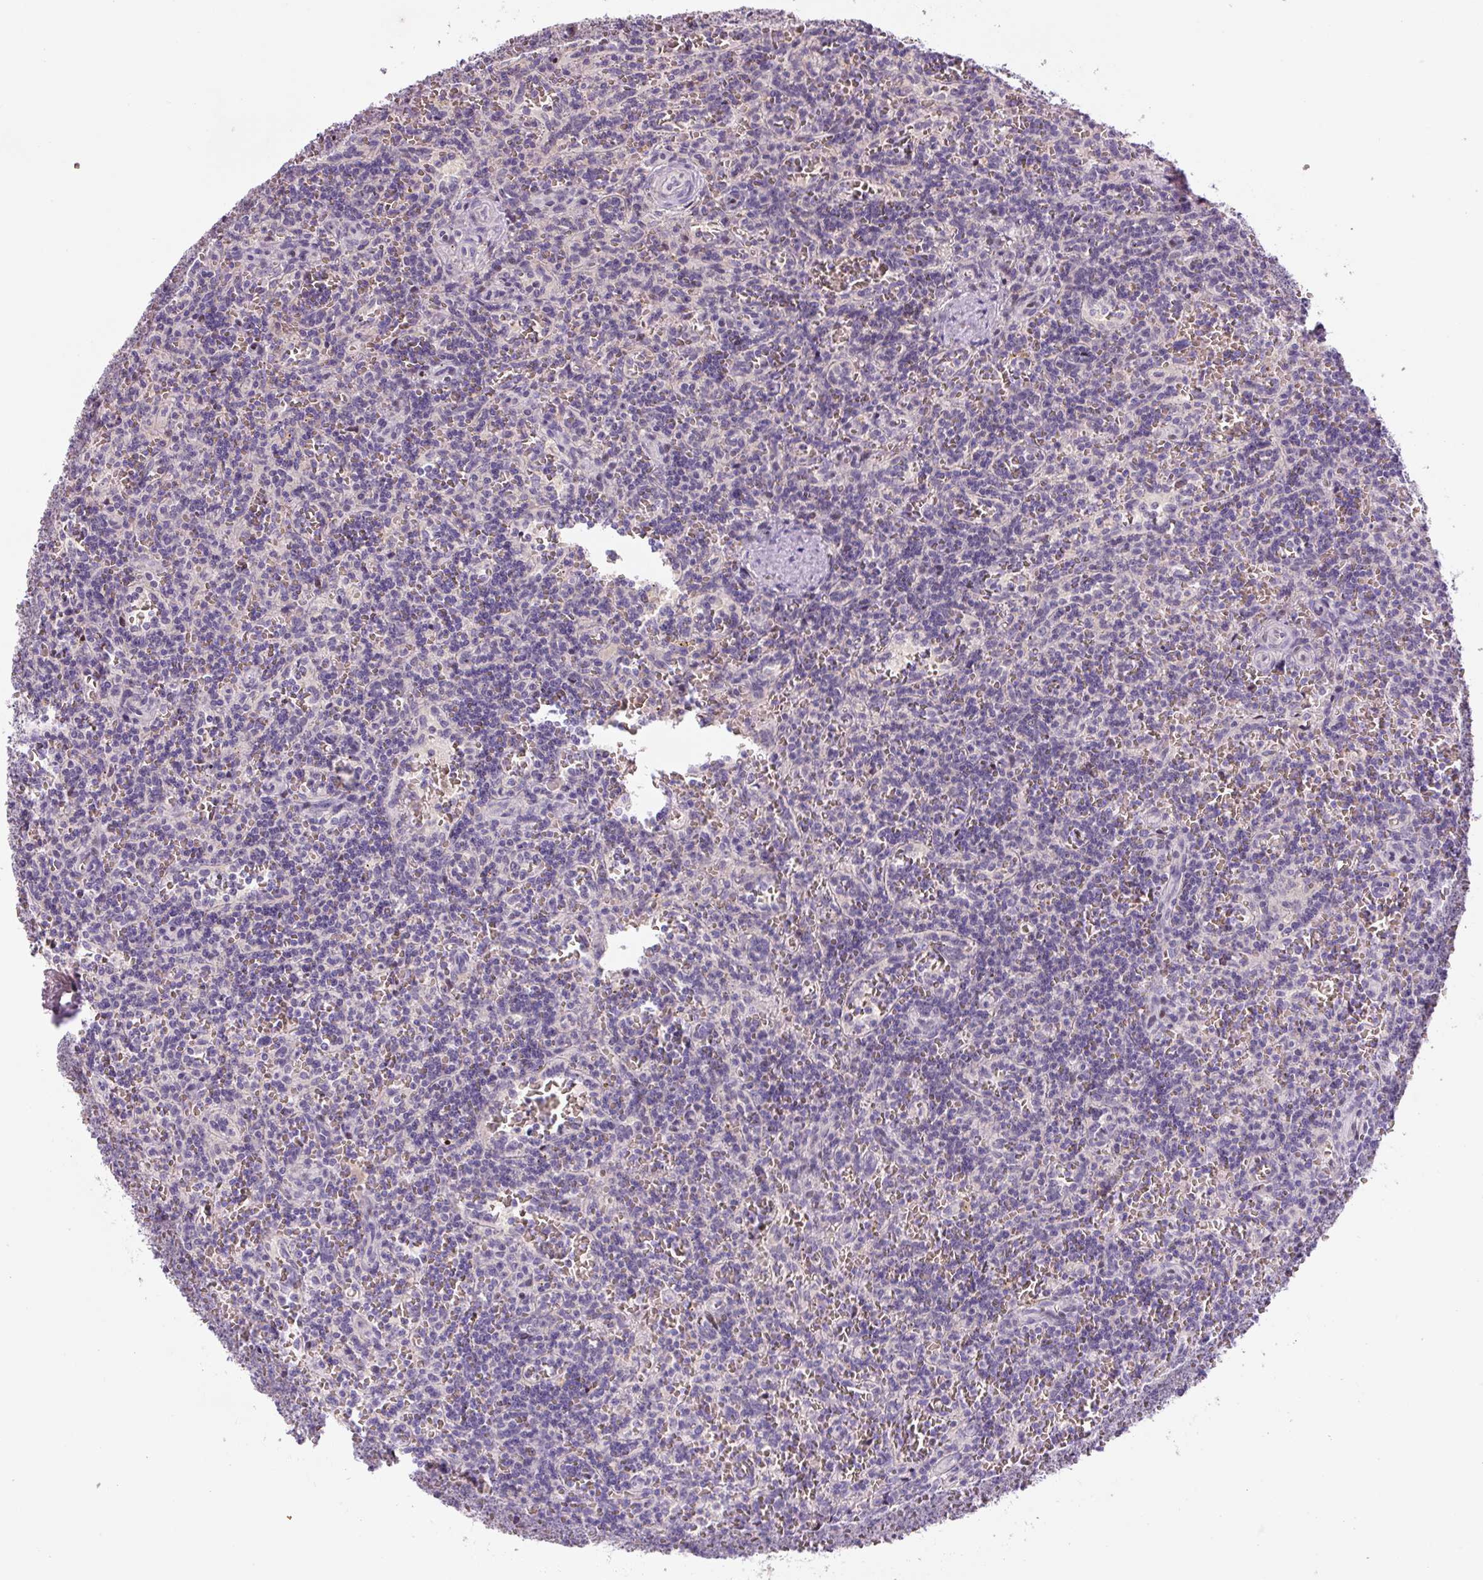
{"staining": {"intensity": "negative", "quantity": "none", "location": "none"}, "tissue": "lymphoma", "cell_type": "Tumor cells", "image_type": "cancer", "snomed": [{"axis": "morphology", "description": "Malignant lymphoma, non-Hodgkin's type, Low grade"}, {"axis": "topography", "description": "Spleen"}], "caption": "The micrograph displays no staining of tumor cells in malignant lymphoma, non-Hodgkin's type (low-grade).", "gene": "YIF1B", "patient": {"sex": "male", "age": 73}}